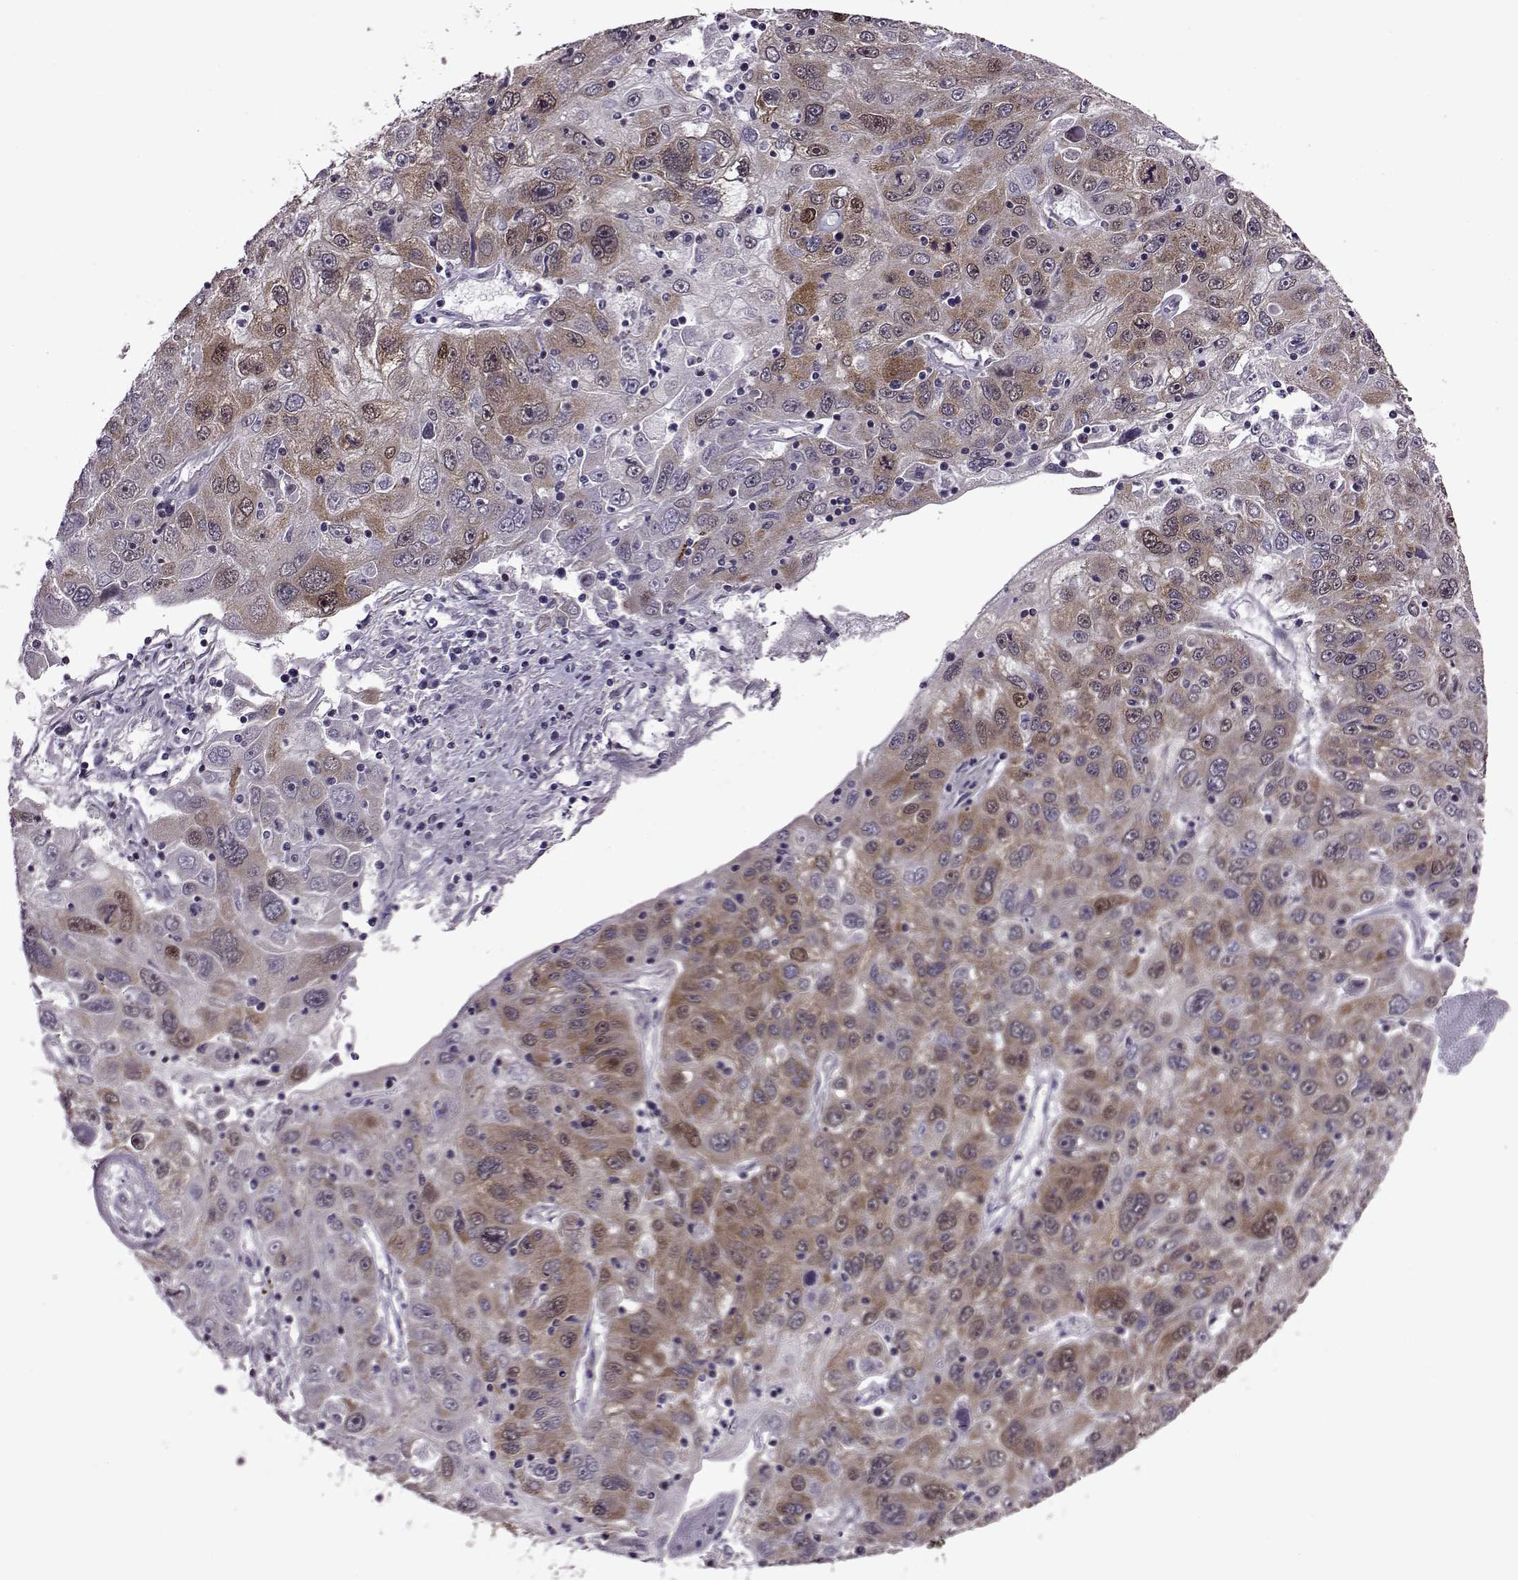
{"staining": {"intensity": "moderate", "quantity": ">75%", "location": "cytoplasmic/membranous"}, "tissue": "stomach cancer", "cell_type": "Tumor cells", "image_type": "cancer", "snomed": [{"axis": "morphology", "description": "Adenocarcinoma, NOS"}, {"axis": "topography", "description": "Stomach"}], "caption": "Immunohistochemical staining of stomach adenocarcinoma demonstrates moderate cytoplasmic/membranous protein staining in about >75% of tumor cells.", "gene": "URI1", "patient": {"sex": "male", "age": 56}}